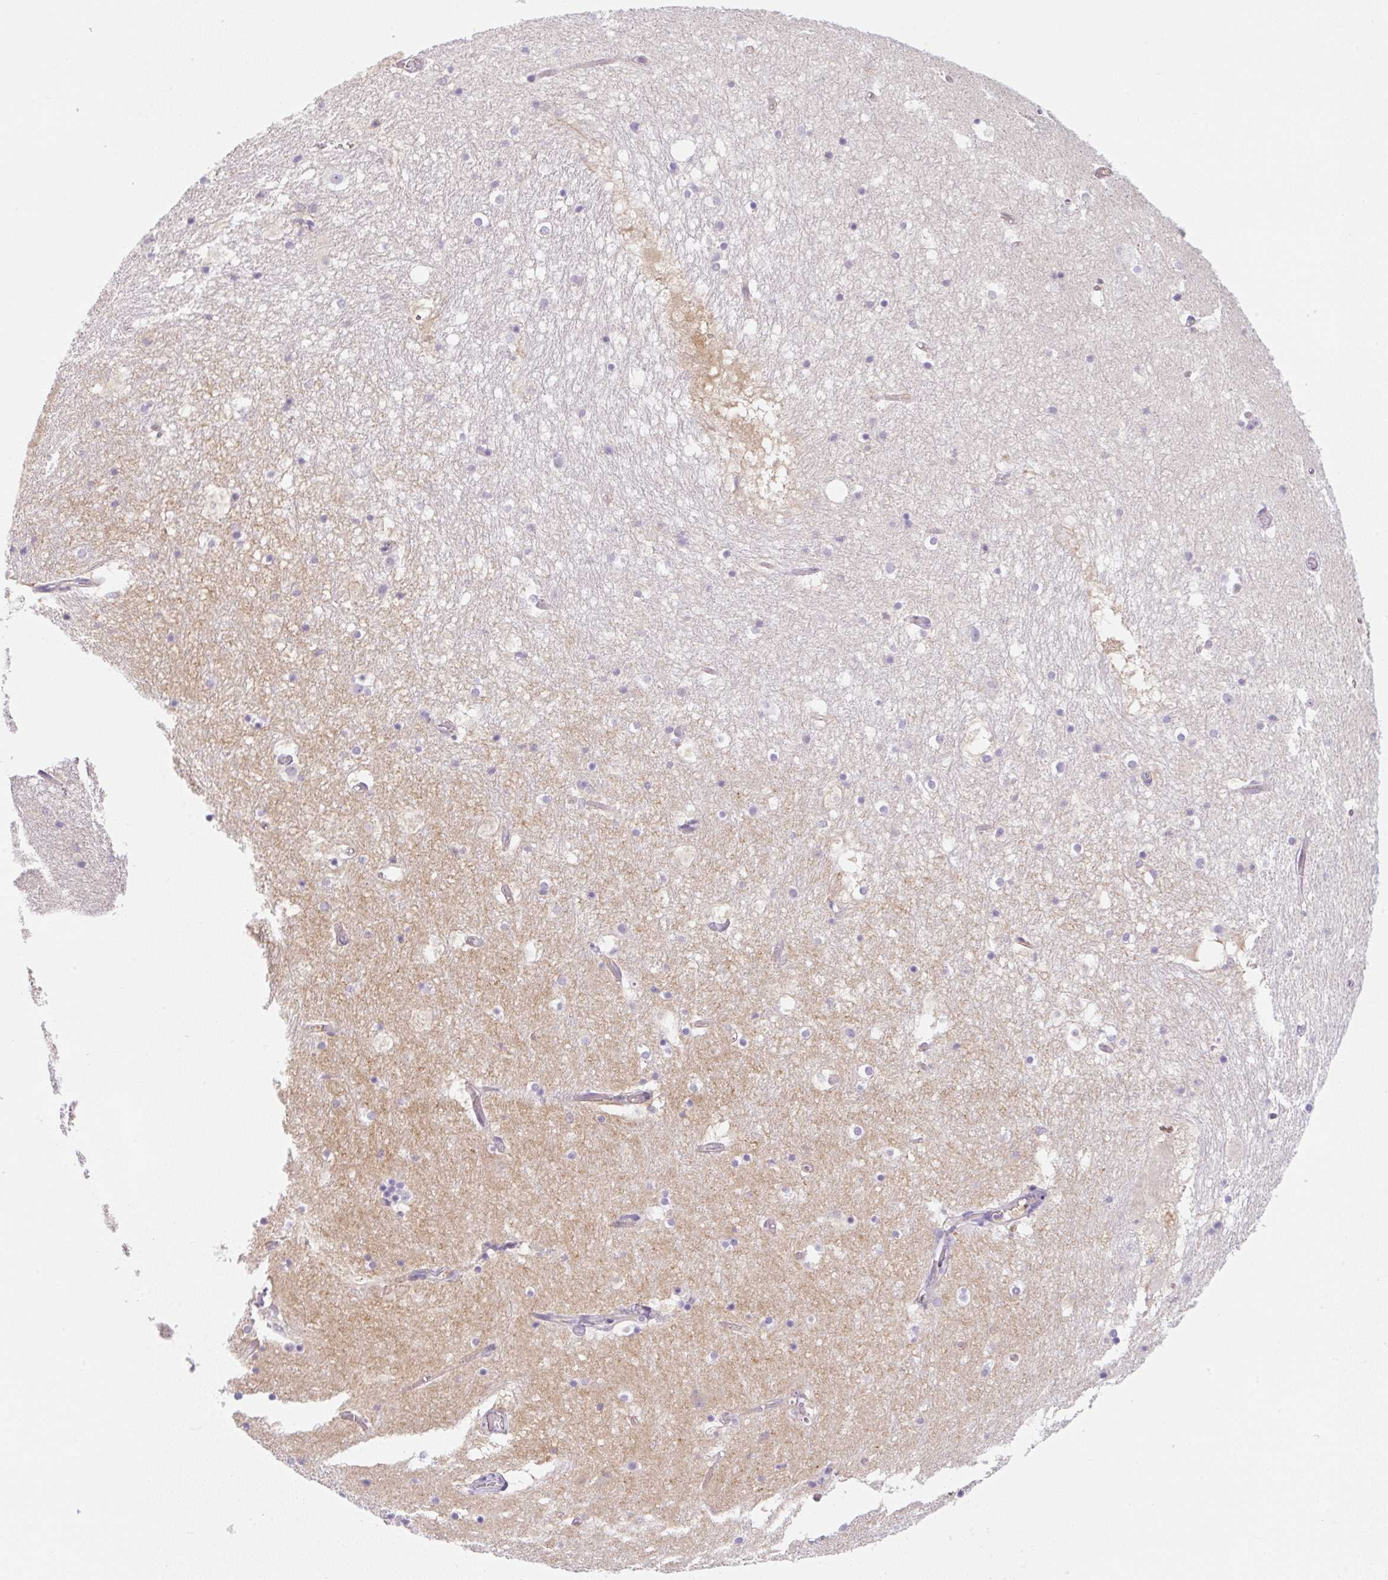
{"staining": {"intensity": "negative", "quantity": "none", "location": "none"}, "tissue": "hippocampus", "cell_type": "Glial cells", "image_type": "normal", "snomed": [{"axis": "morphology", "description": "Normal tissue, NOS"}, {"axis": "topography", "description": "Hippocampus"}], "caption": "Protein analysis of unremarkable hippocampus demonstrates no significant staining in glial cells.", "gene": "OMA1", "patient": {"sex": "female", "age": 52}}